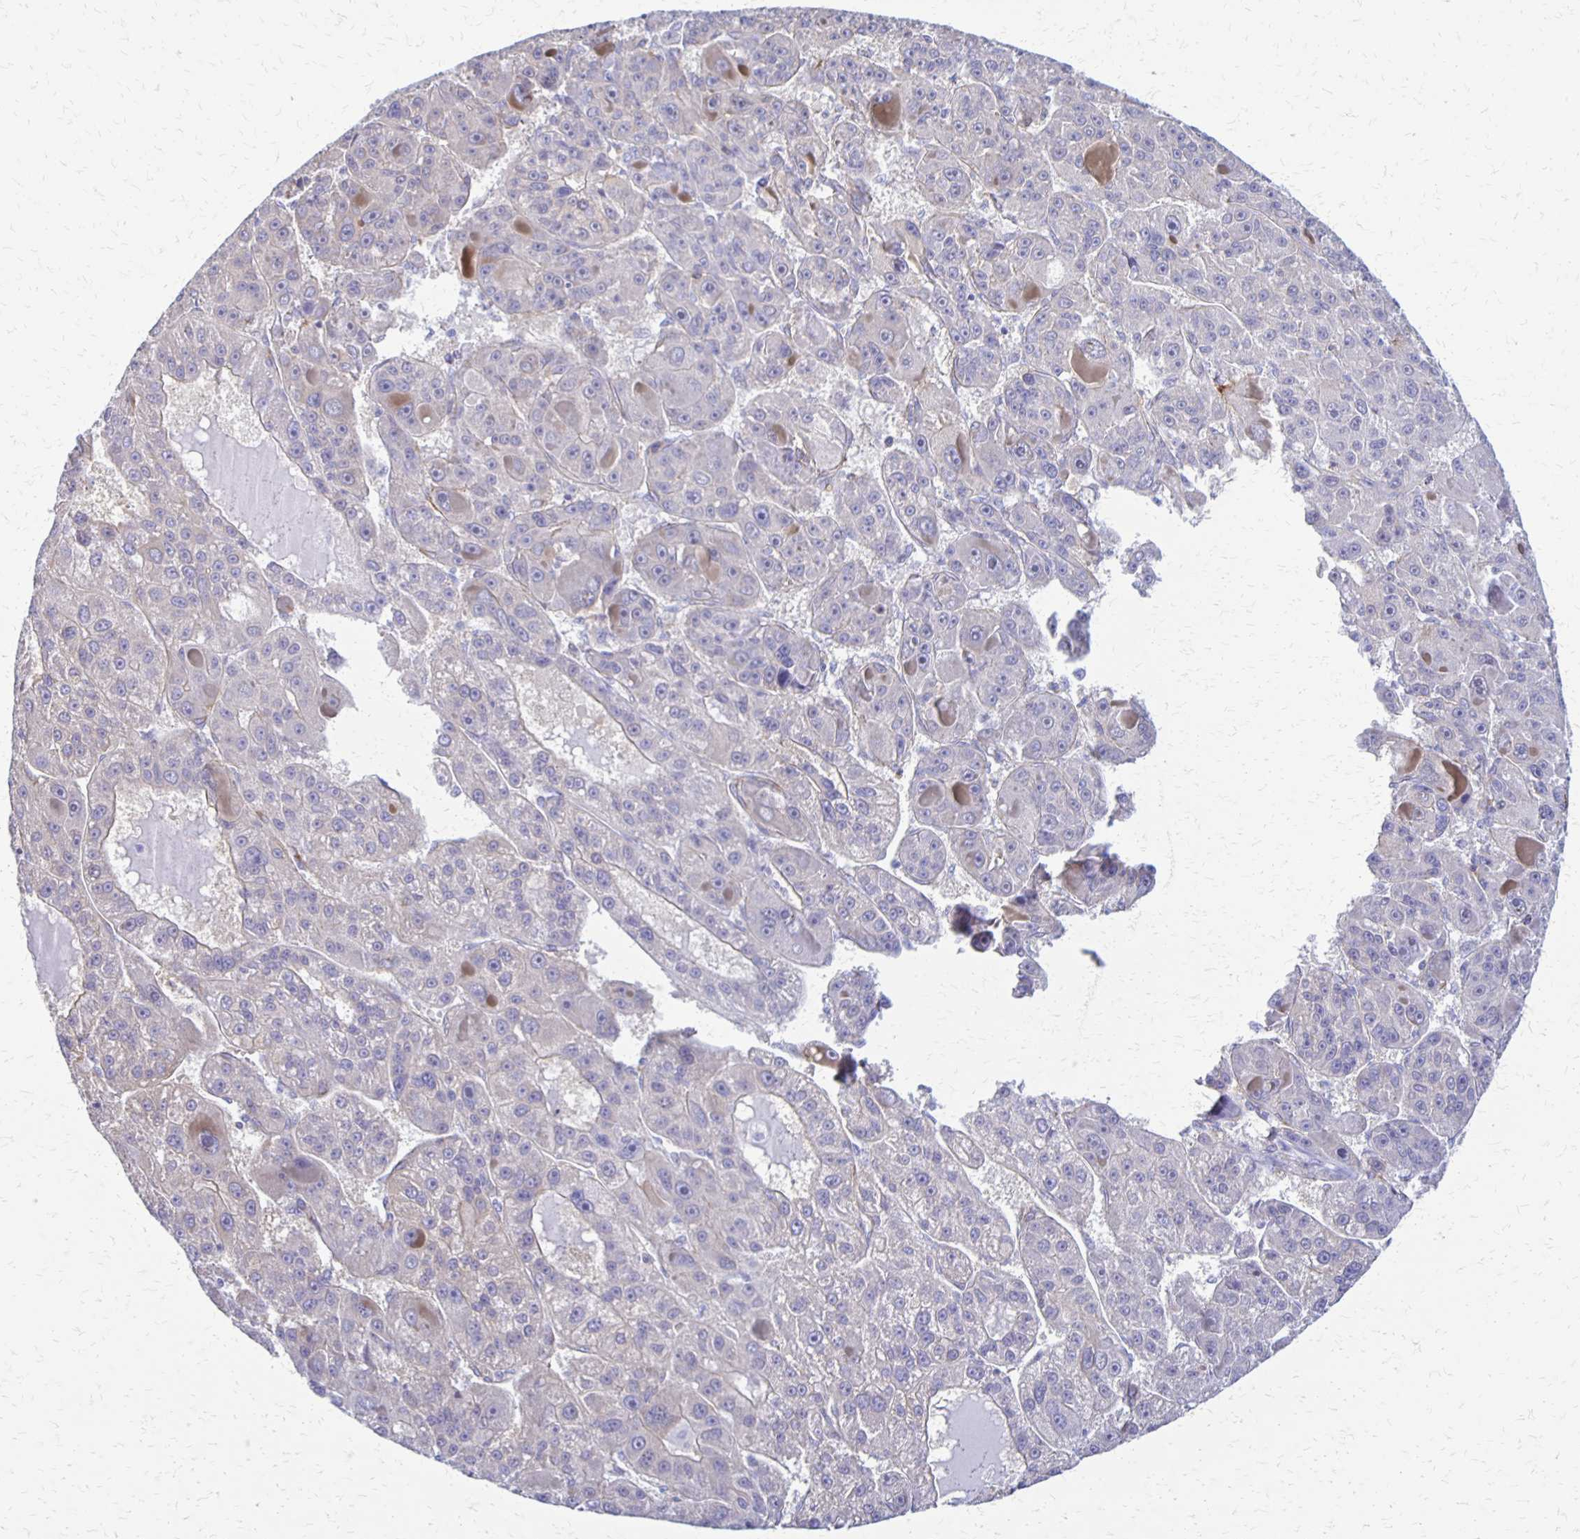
{"staining": {"intensity": "negative", "quantity": "none", "location": "none"}, "tissue": "liver cancer", "cell_type": "Tumor cells", "image_type": "cancer", "snomed": [{"axis": "morphology", "description": "Carcinoma, Hepatocellular, NOS"}, {"axis": "topography", "description": "Liver"}], "caption": "There is no significant expression in tumor cells of liver cancer (hepatocellular carcinoma). Nuclei are stained in blue.", "gene": "SEPTIN5", "patient": {"sex": "male", "age": 76}}